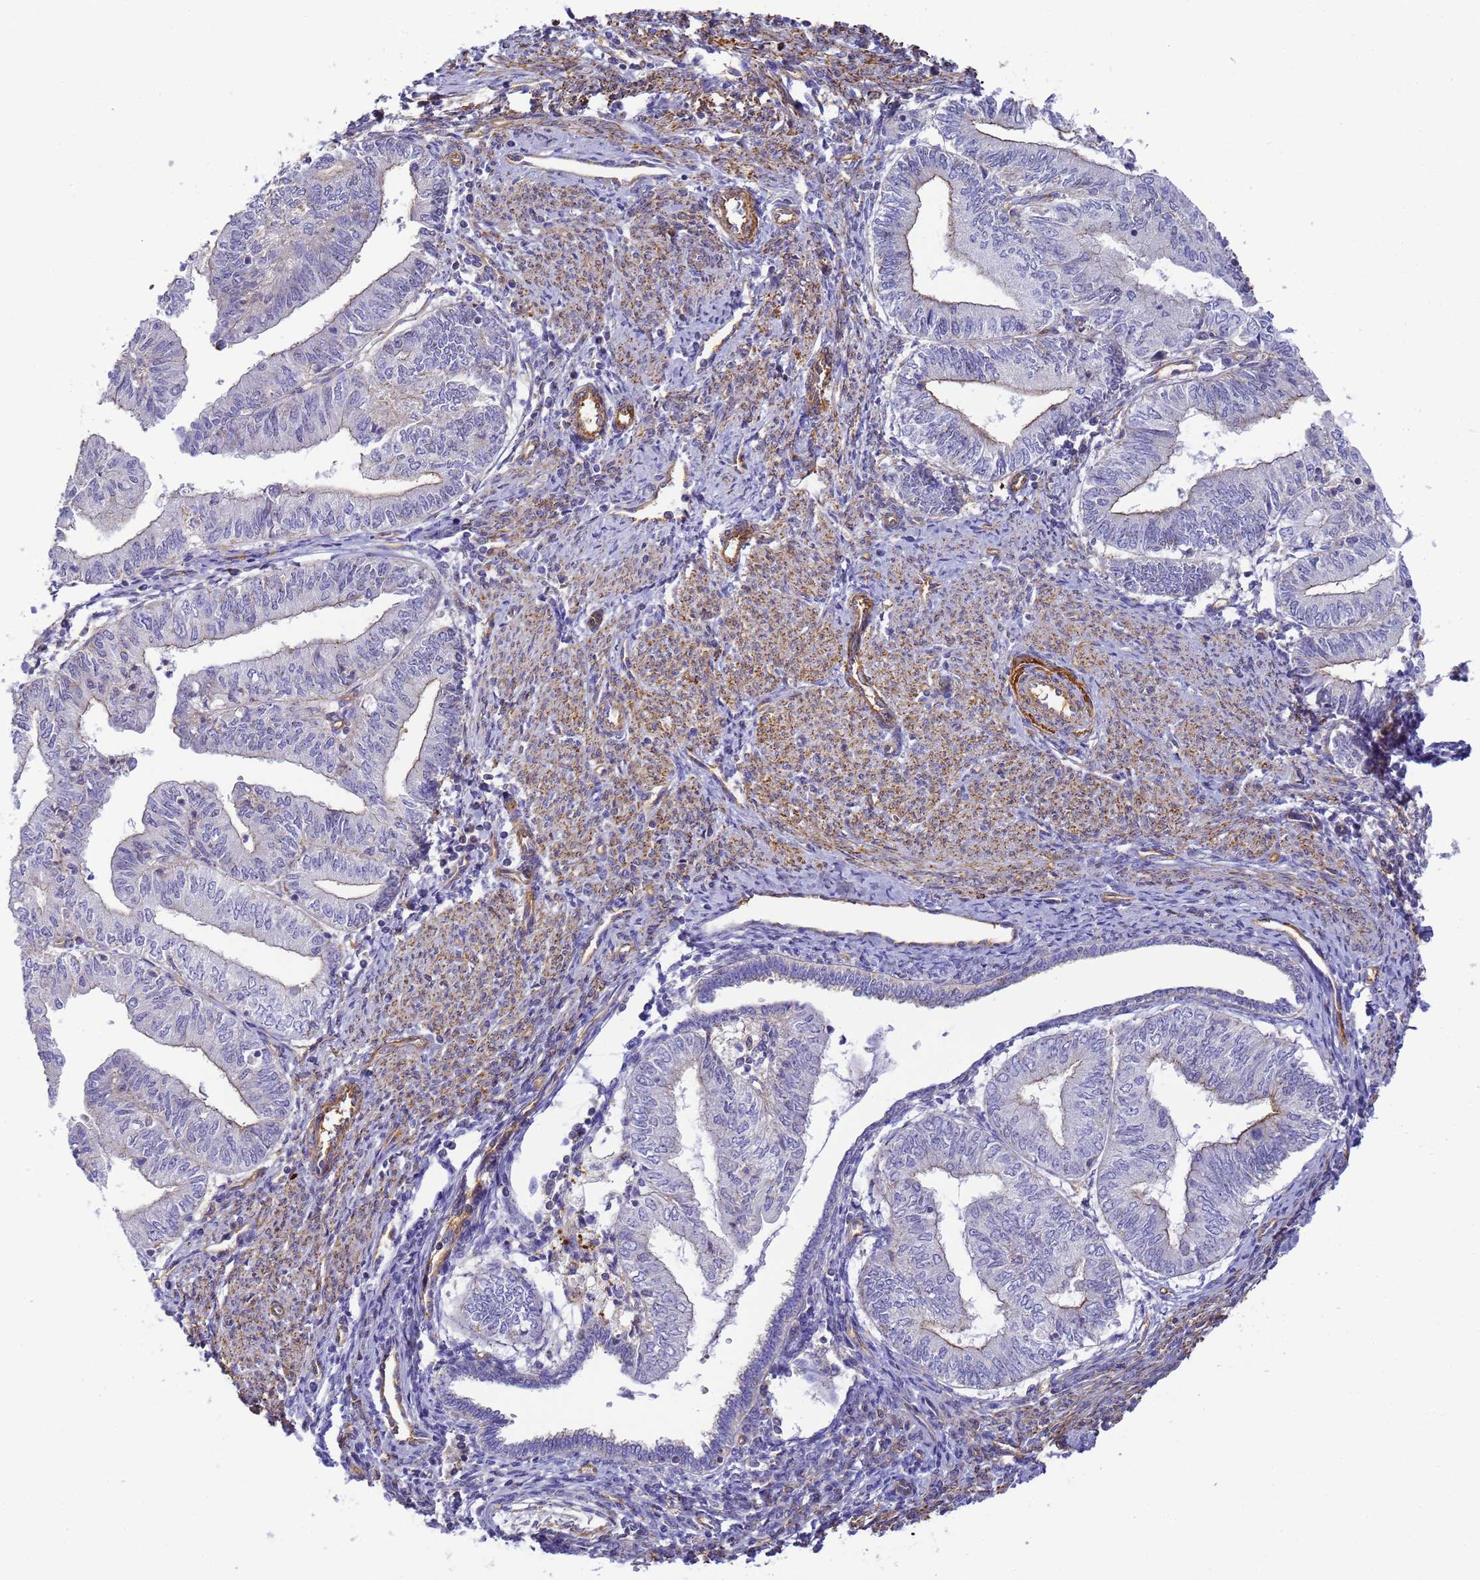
{"staining": {"intensity": "weak", "quantity": "<25%", "location": "cytoplasmic/membranous"}, "tissue": "endometrial cancer", "cell_type": "Tumor cells", "image_type": "cancer", "snomed": [{"axis": "morphology", "description": "Adenocarcinoma, NOS"}, {"axis": "topography", "description": "Endometrium"}], "caption": "Immunohistochemical staining of endometrial cancer (adenocarcinoma) shows no significant expression in tumor cells.", "gene": "MYL12A", "patient": {"sex": "female", "age": 66}}